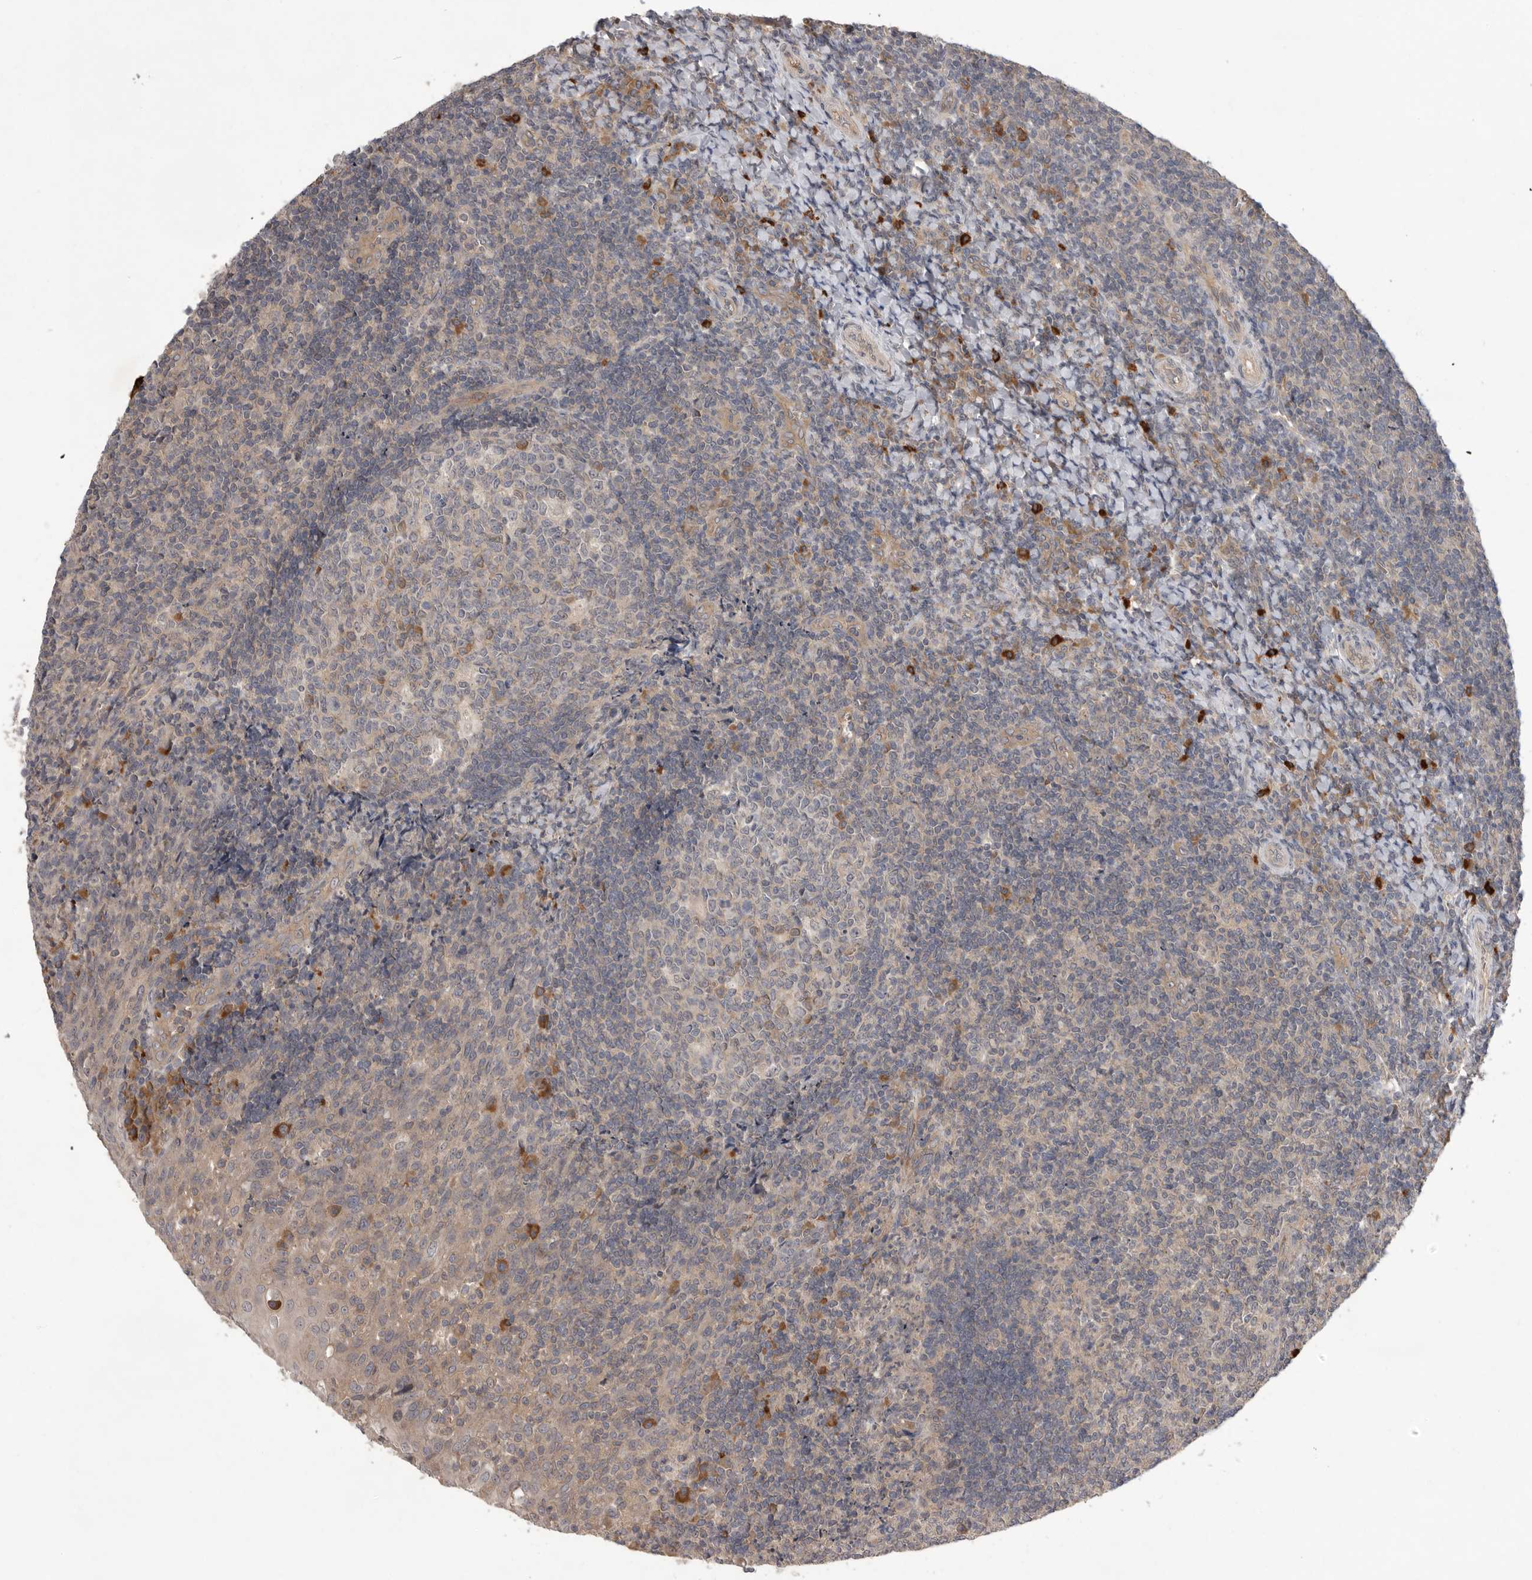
{"staining": {"intensity": "moderate", "quantity": "<25%", "location": "cytoplasmic/membranous"}, "tissue": "tonsil", "cell_type": "Germinal center cells", "image_type": "normal", "snomed": [{"axis": "morphology", "description": "Normal tissue, NOS"}, {"axis": "topography", "description": "Tonsil"}], "caption": "IHC of normal tonsil reveals low levels of moderate cytoplasmic/membranous positivity in approximately <25% of germinal center cells. Immunohistochemistry (ihc) stains the protein in brown and the nuclei are stained blue.", "gene": "NRCAM", "patient": {"sex": "female", "age": 19}}